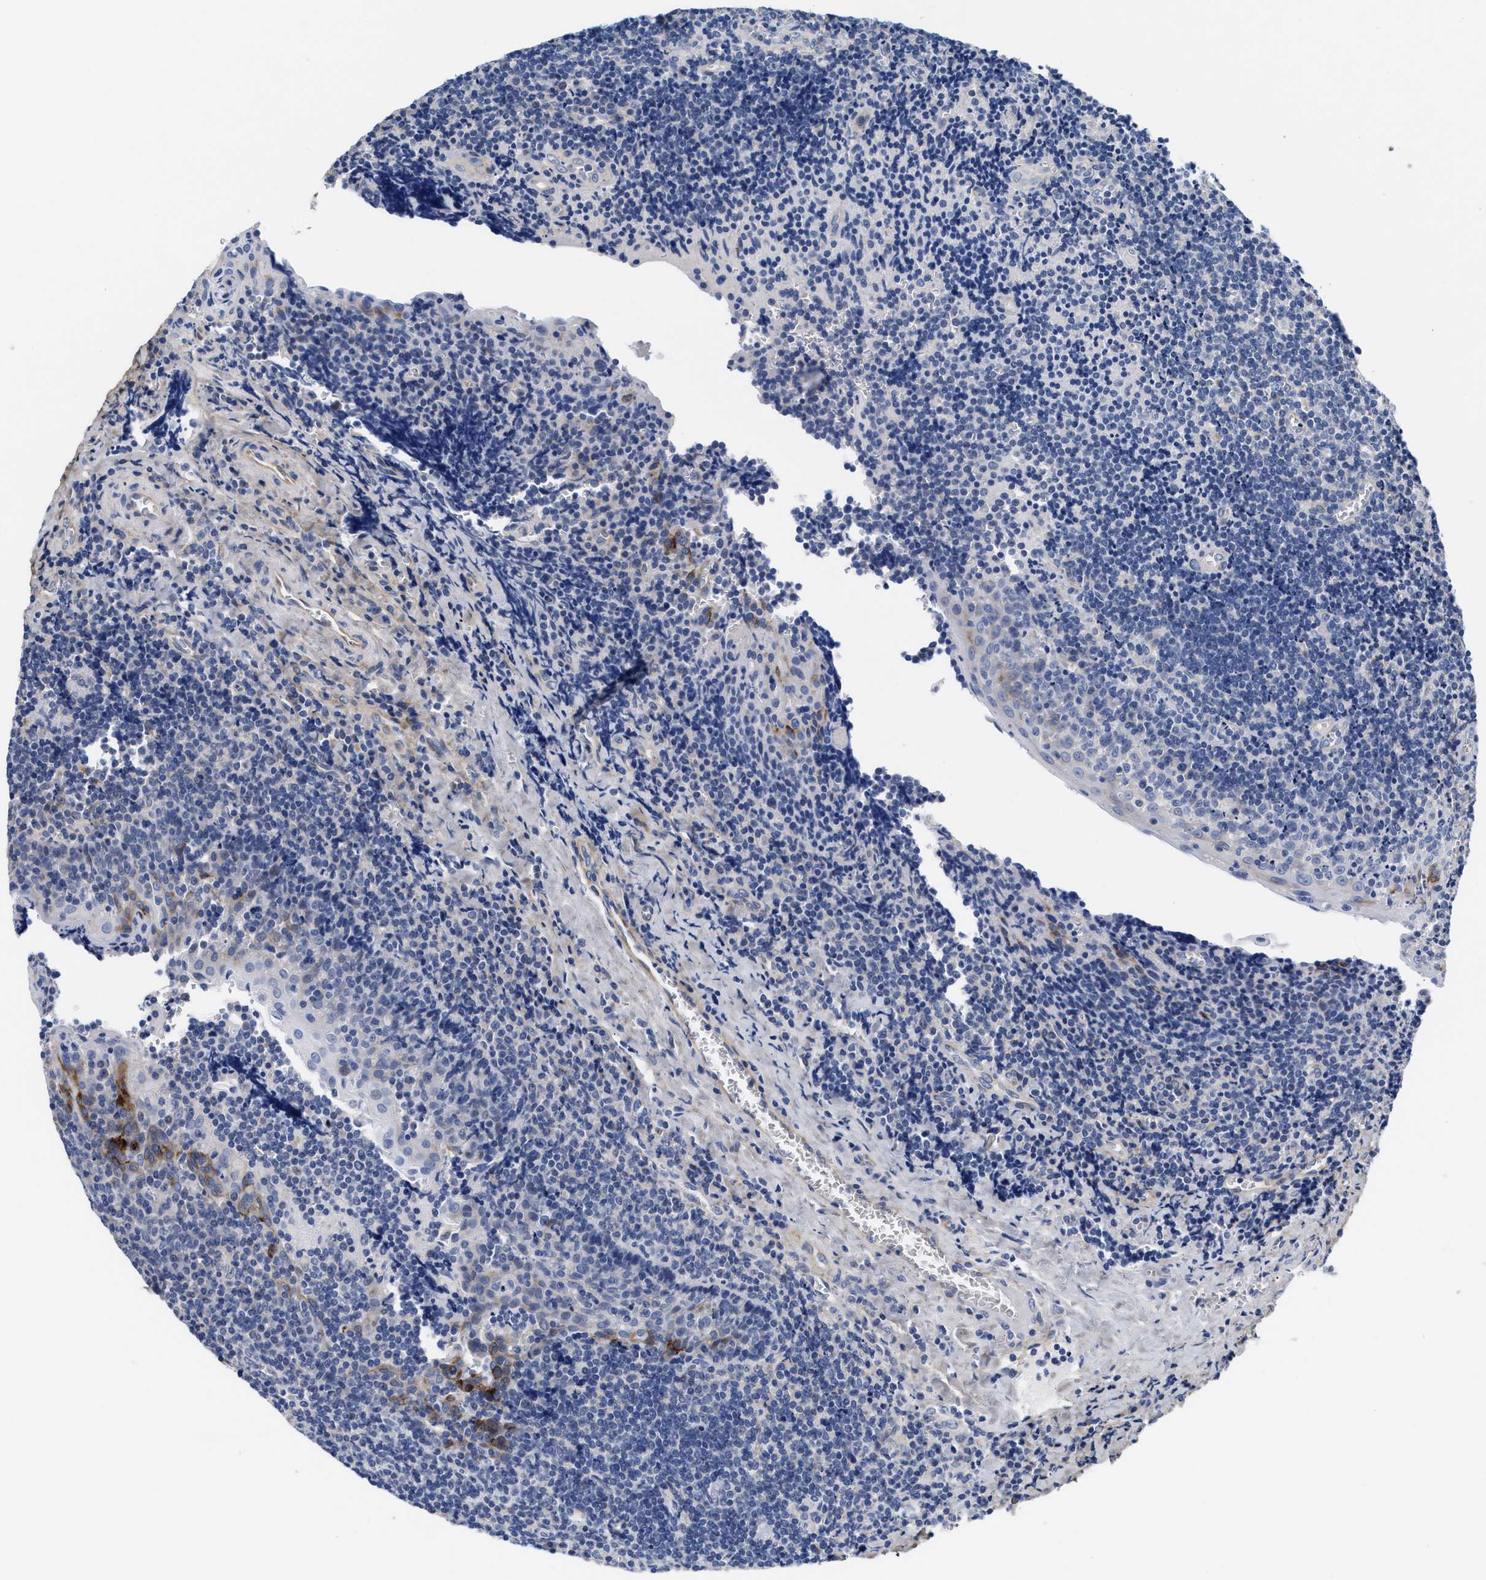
{"staining": {"intensity": "negative", "quantity": "none", "location": "none"}, "tissue": "tonsil", "cell_type": "Germinal center cells", "image_type": "normal", "snomed": [{"axis": "morphology", "description": "Normal tissue, NOS"}, {"axis": "morphology", "description": "Inflammation, NOS"}, {"axis": "topography", "description": "Tonsil"}], "caption": "Immunohistochemistry of benign human tonsil exhibits no positivity in germinal center cells. (Immunohistochemistry, brightfield microscopy, high magnification).", "gene": "ACTL7B", "patient": {"sex": "female", "age": 31}}